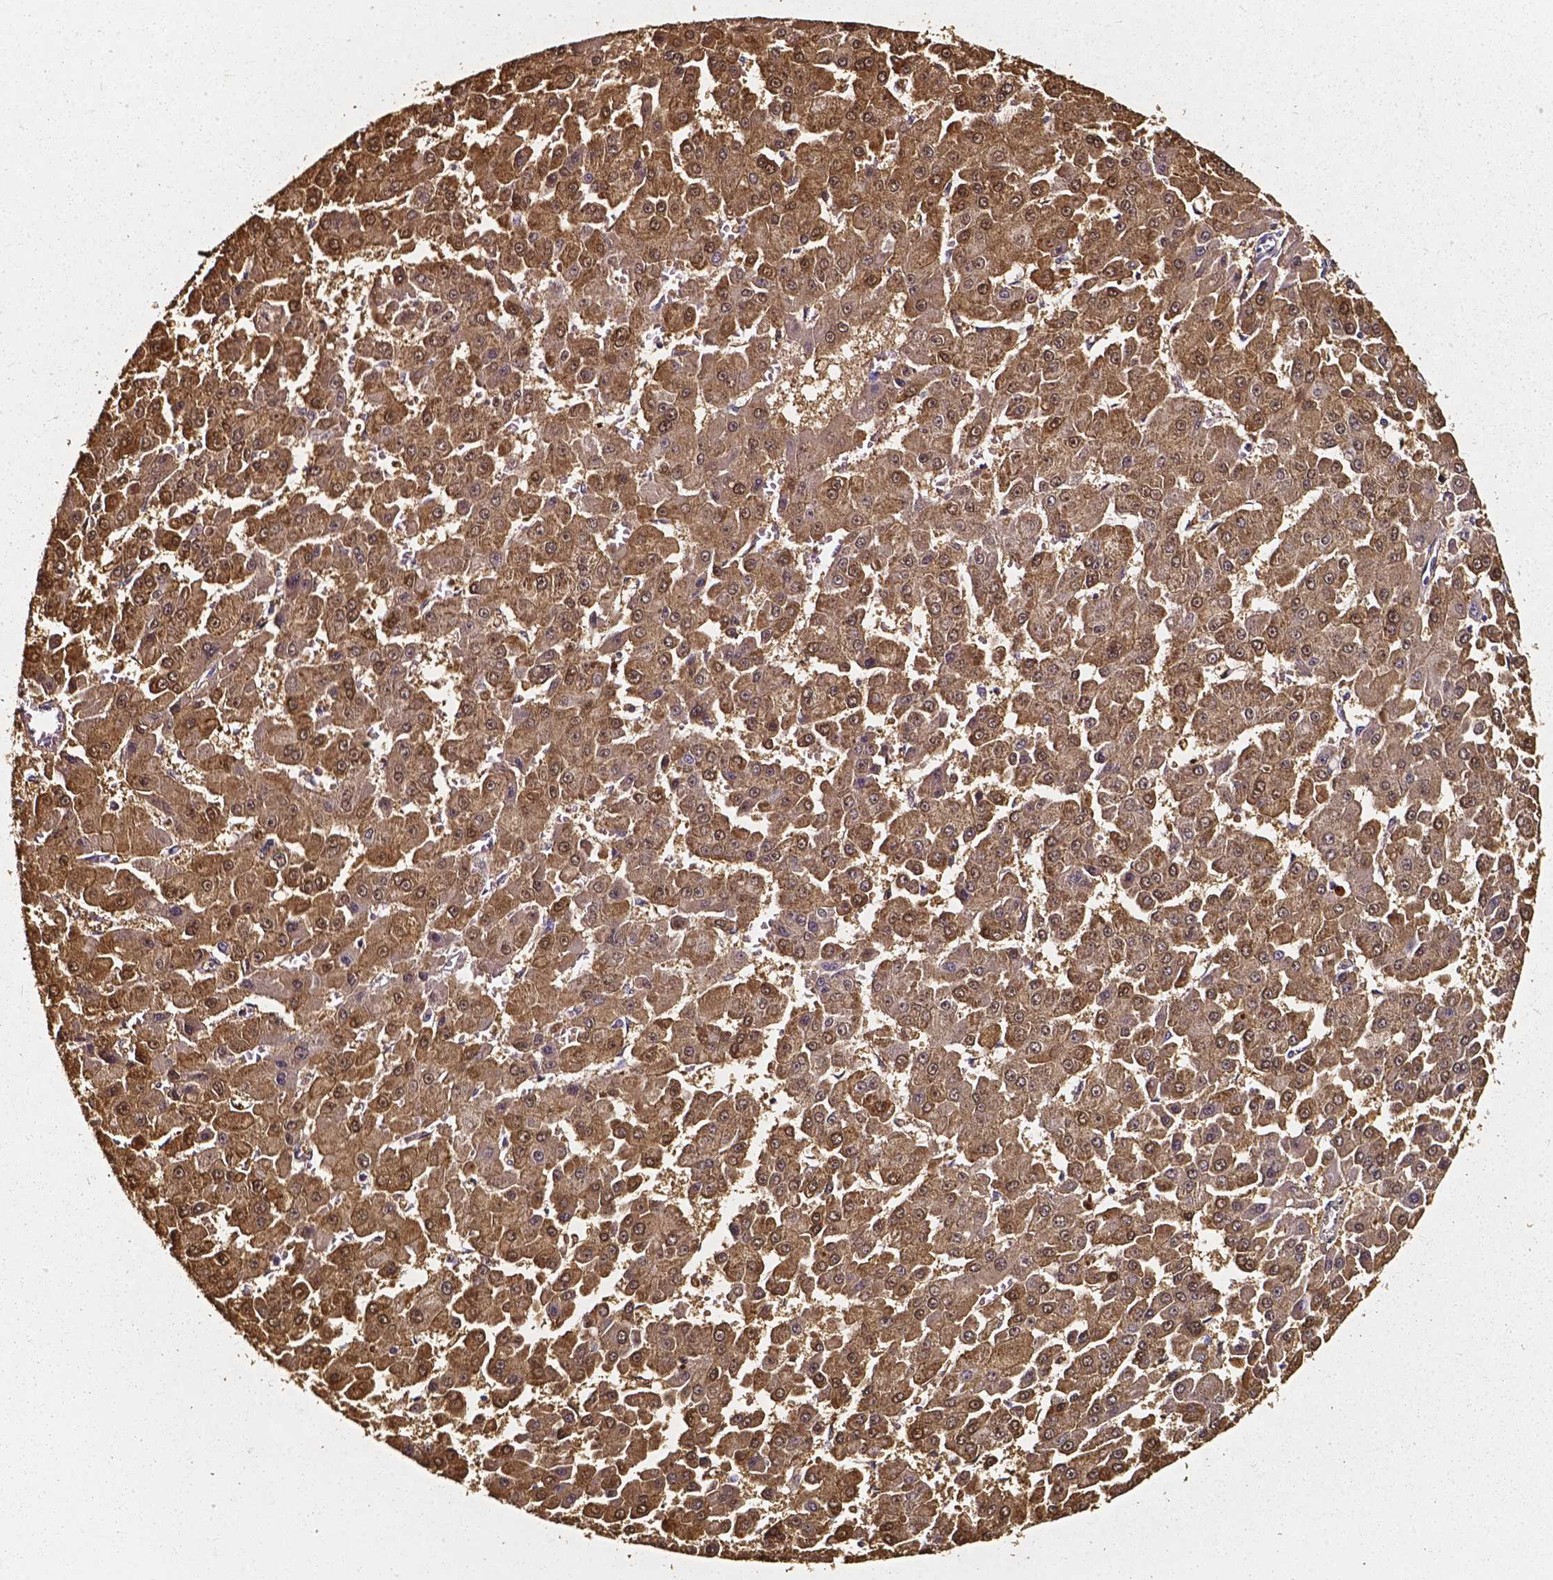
{"staining": {"intensity": "moderate", "quantity": ">75%", "location": "cytoplasmic/membranous,nuclear"}, "tissue": "liver cancer", "cell_type": "Tumor cells", "image_type": "cancer", "snomed": [{"axis": "morphology", "description": "Carcinoma, Hepatocellular, NOS"}, {"axis": "topography", "description": "Liver"}], "caption": "IHC micrograph of neoplastic tissue: liver hepatocellular carcinoma stained using IHC reveals medium levels of moderate protein expression localized specifically in the cytoplasmic/membranous and nuclear of tumor cells, appearing as a cytoplasmic/membranous and nuclear brown color.", "gene": "AKR1B10", "patient": {"sex": "male", "age": 78}}